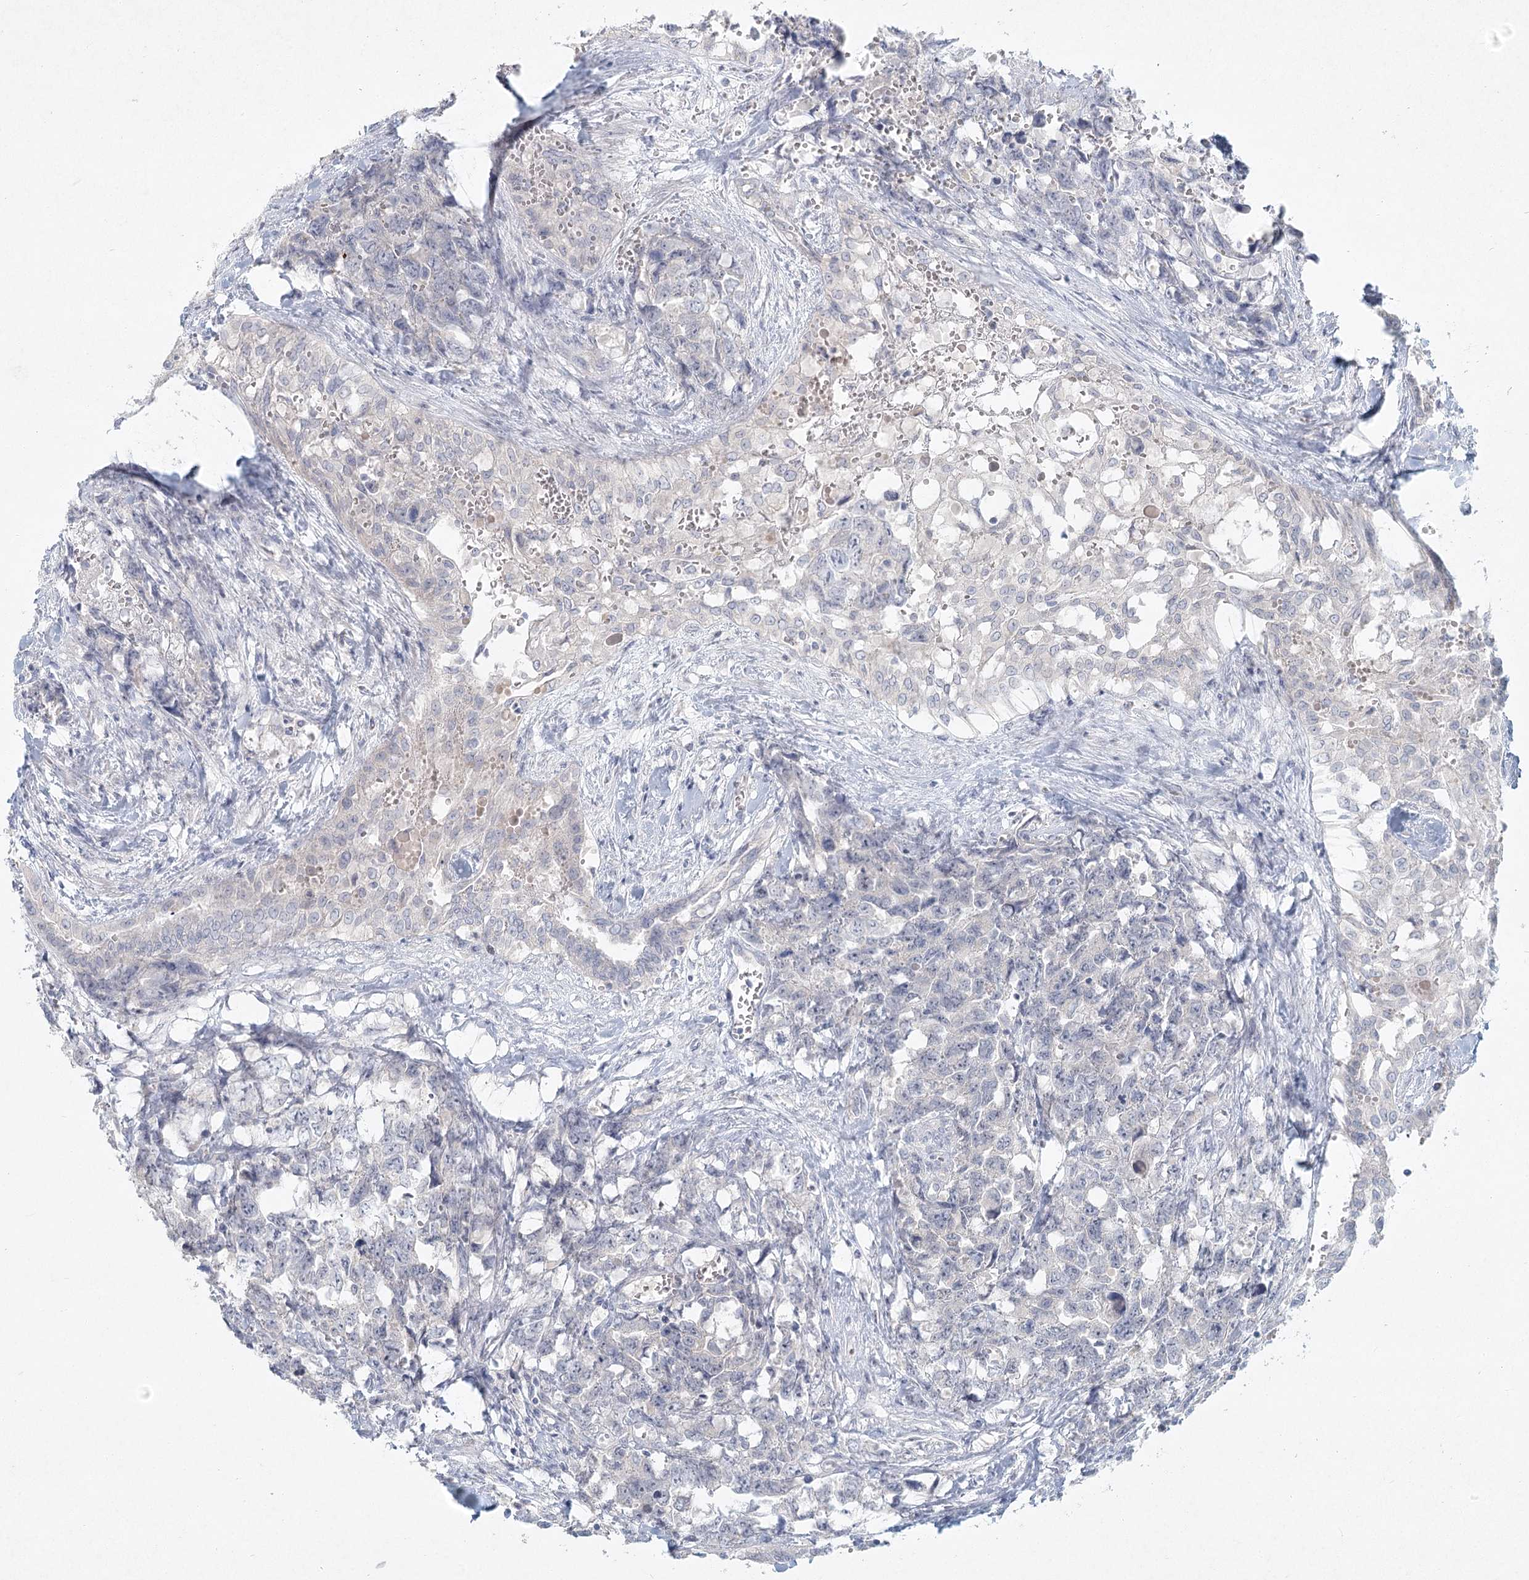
{"staining": {"intensity": "negative", "quantity": "none", "location": "none"}, "tissue": "testis cancer", "cell_type": "Tumor cells", "image_type": "cancer", "snomed": [{"axis": "morphology", "description": "Carcinoma, Embryonal, NOS"}, {"axis": "topography", "description": "Testis"}], "caption": "Tumor cells show no significant staining in testis cancer (embryonal carcinoma).", "gene": "LRP2BP", "patient": {"sex": "male", "age": 31}}